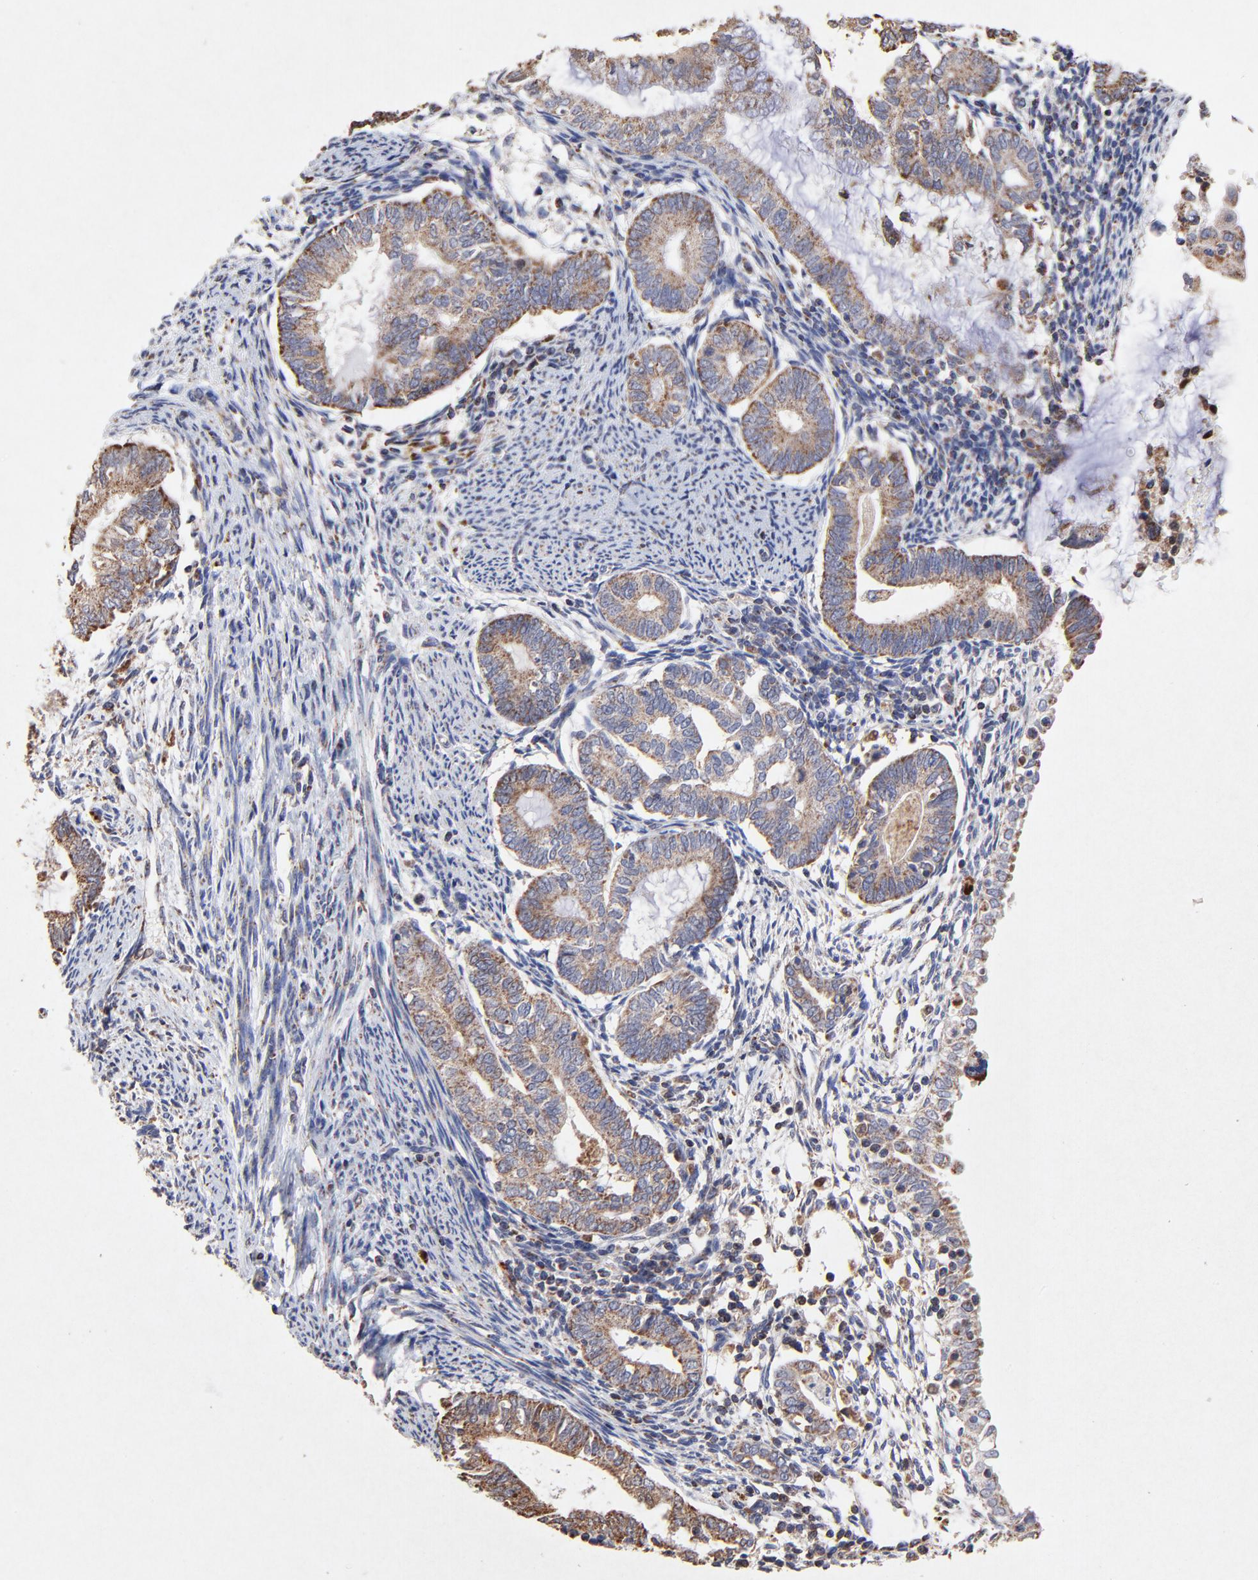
{"staining": {"intensity": "moderate", "quantity": ">75%", "location": "cytoplasmic/membranous"}, "tissue": "endometrial cancer", "cell_type": "Tumor cells", "image_type": "cancer", "snomed": [{"axis": "morphology", "description": "Adenocarcinoma, NOS"}, {"axis": "topography", "description": "Endometrium"}], "caption": "Adenocarcinoma (endometrial) stained for a protein shows moderate cytoplasmic/membranous positivity in tumor cells.", "gene": "SSBP1", "patient": {"sex": "female", "age": 63}}